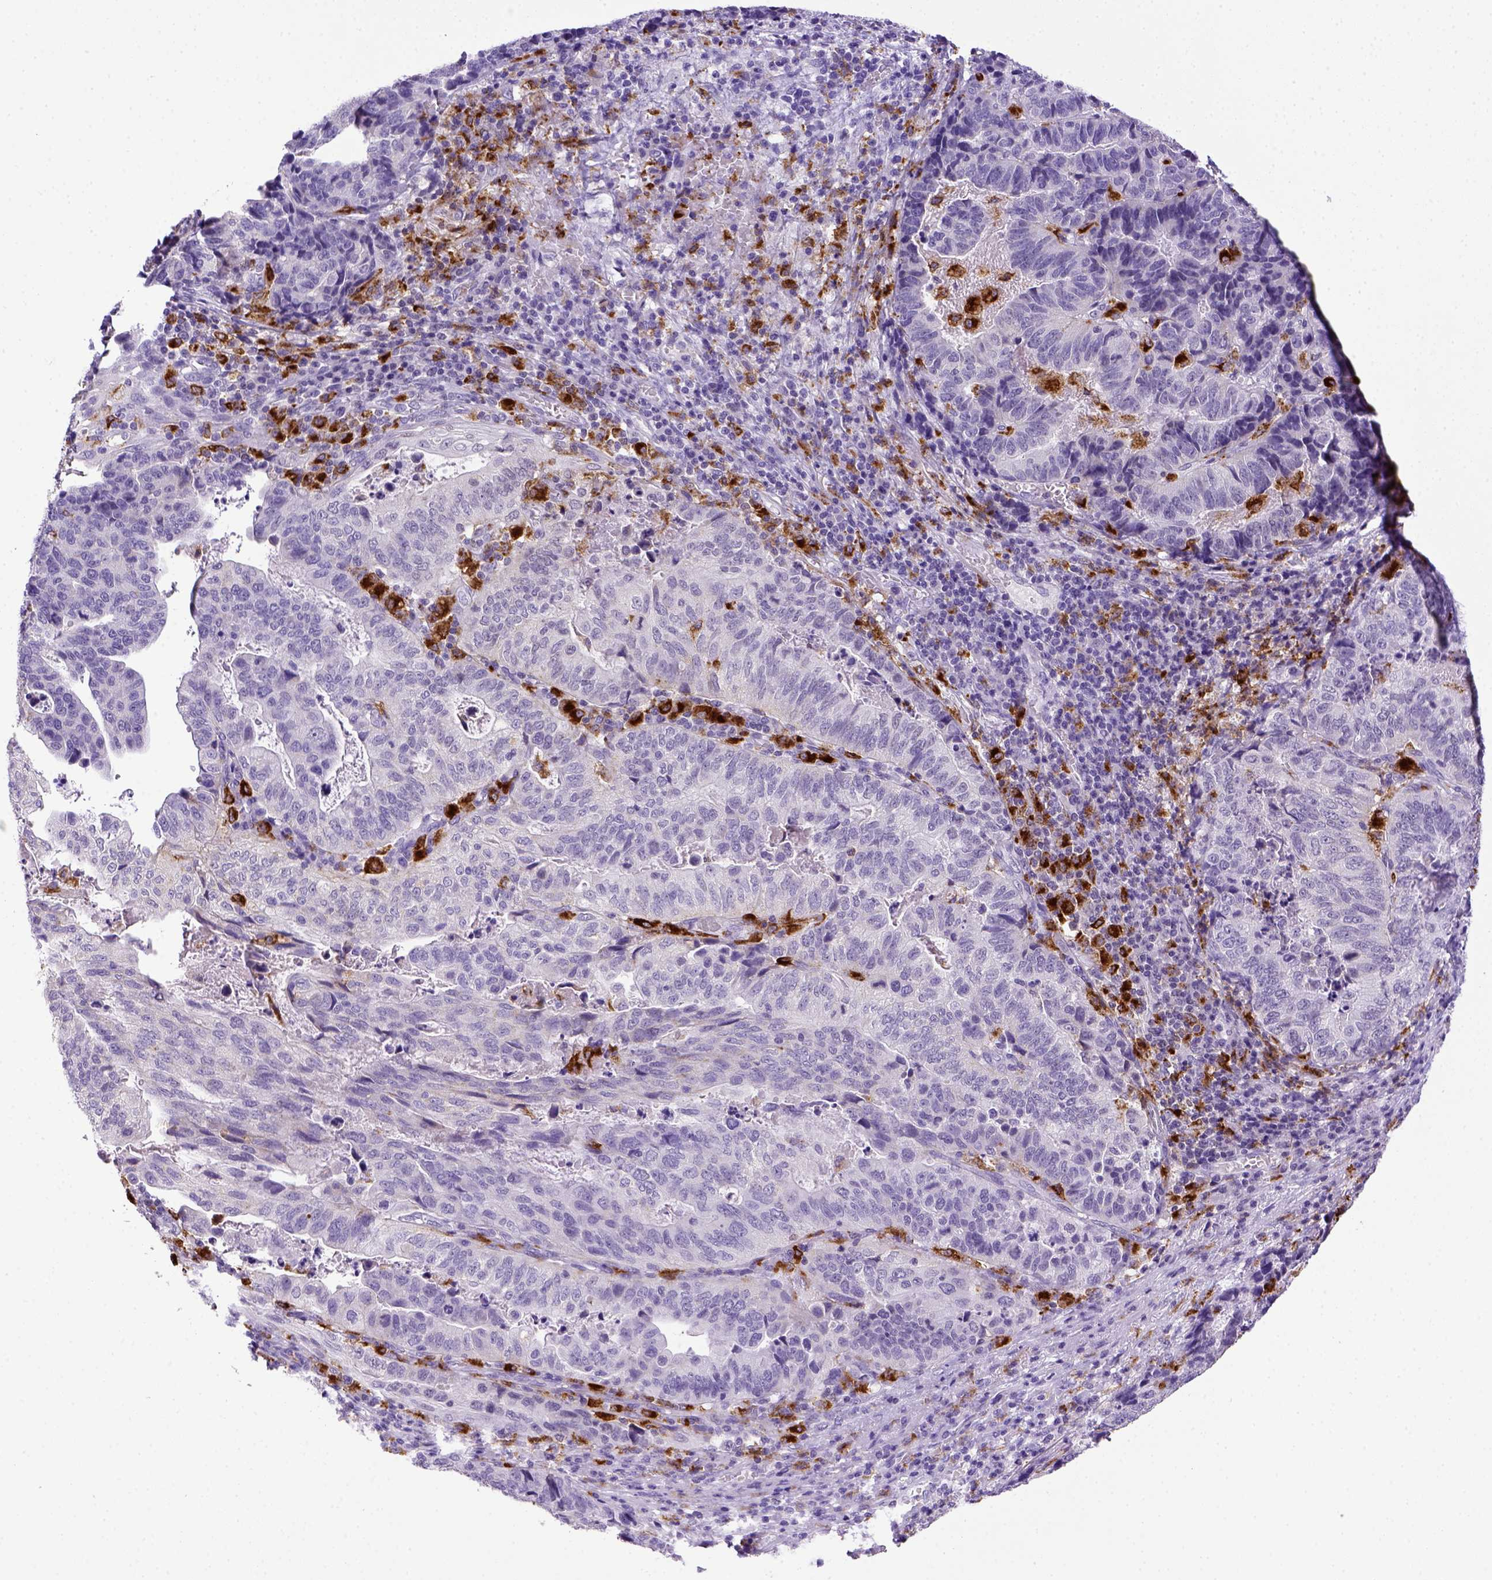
{"staining": {"intensity": "negative", "quantity": "none", "location": "none"}, "tissue": "stomach cancer", "cell_type": "Tumor cells", "image_type": "cancer", "snomed": [{"axis": "morphology", "description": "Adenocarcinoma, NOS"}, {"axis": "topography", "description": "Stomach, upper"}], "caption": "Immunohistochemistry (IHC) histopathology image of neoplastic tissue: stomach cancer stained with DAB (3,3'-diaminobenzidine) exhibits no significant protein positivity in tumor cells.", "gene": "CD68", "patient": {"sex": "female", "age": 67}}